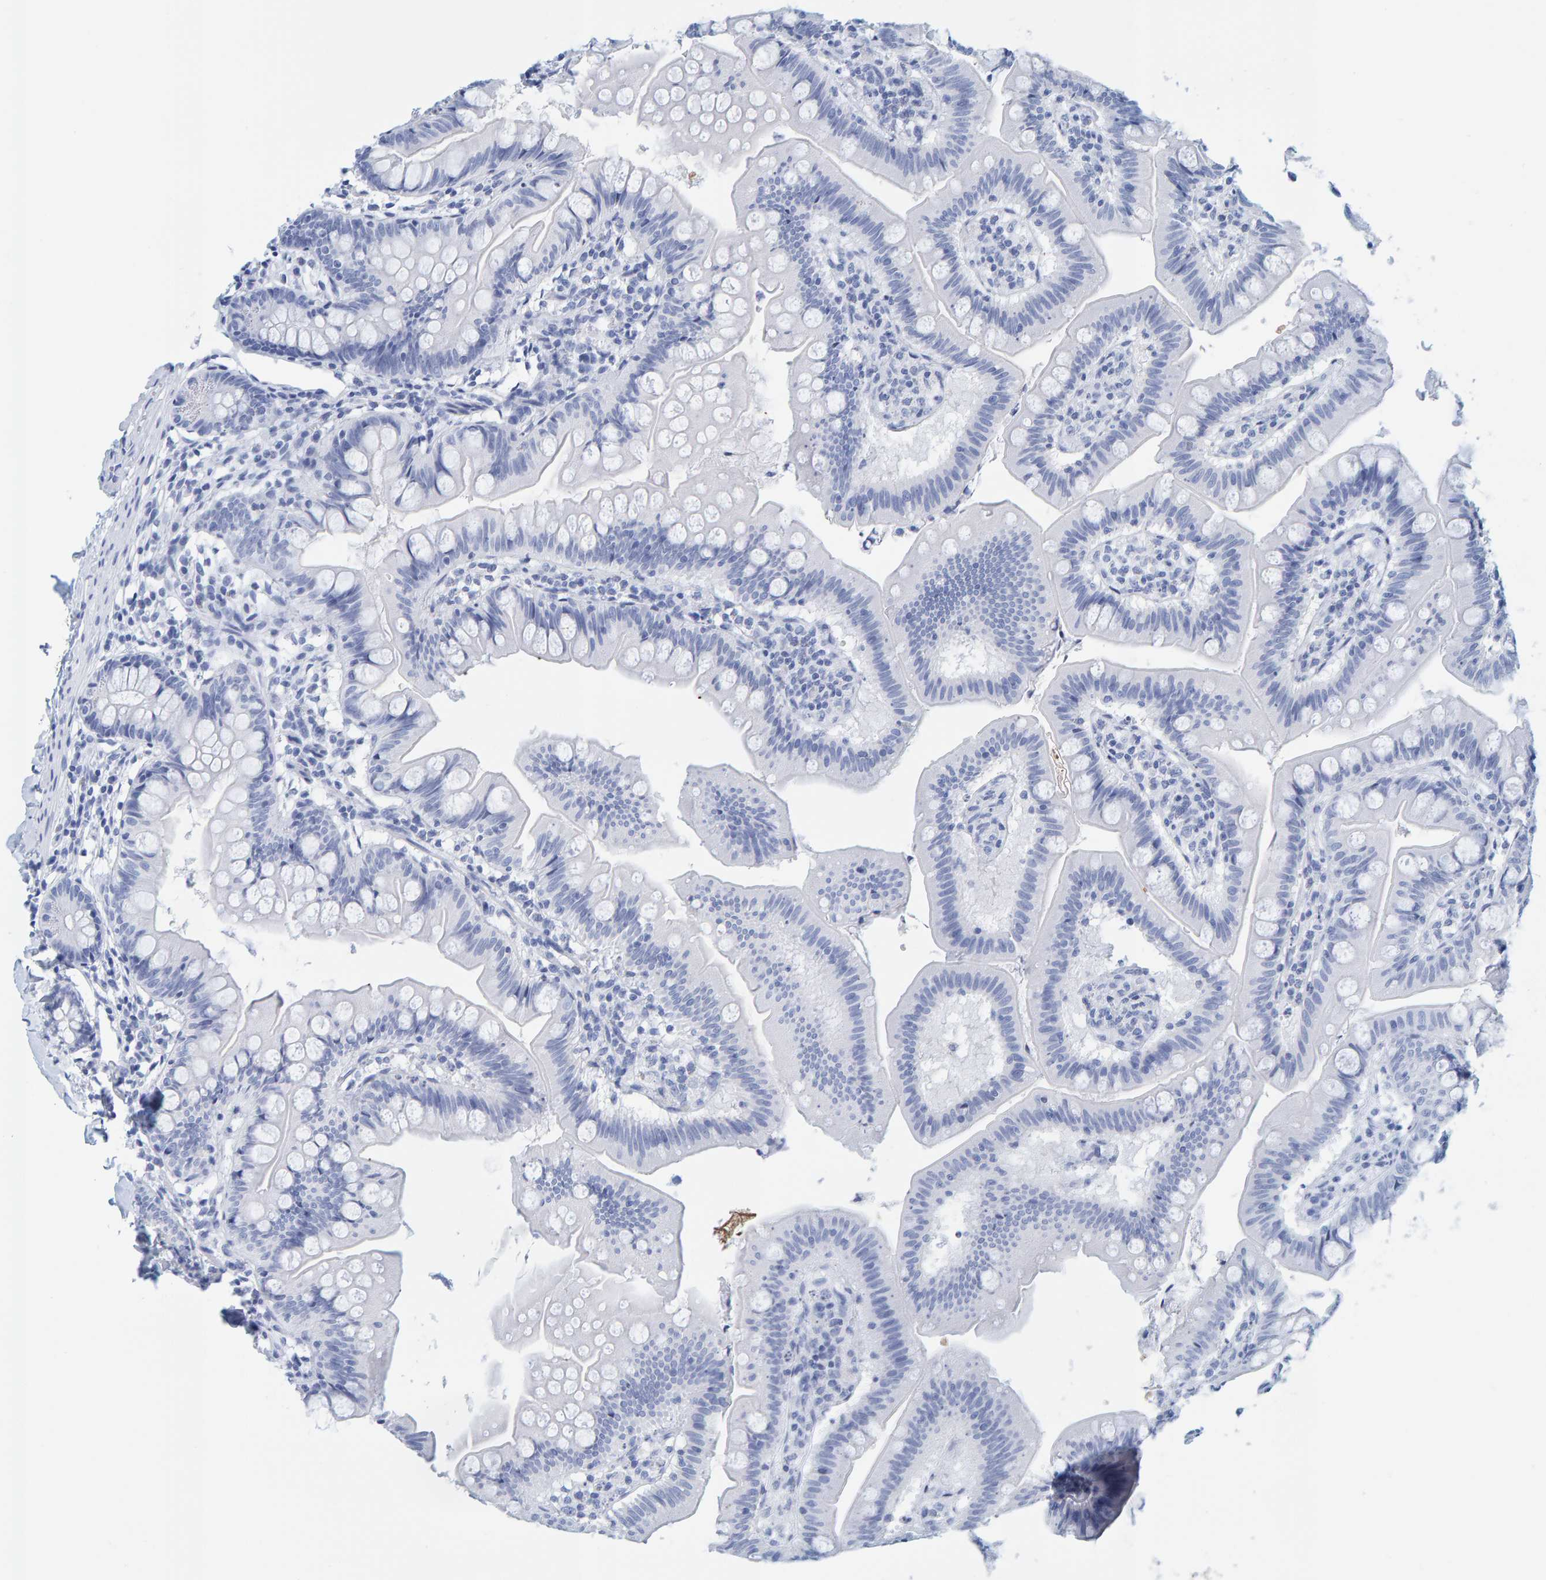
{"staining": {"intensity": "negative", "quantity": "none", "location": "none"}, "tissue": "small intestine", "cell_type": "Glandular cells", "image_type": "normal", "snomed": [{"axis": "morphology", "description": "Normal tissue, NOS"}, {"axis": "topography", "description": "Small intestine"}], "caption": "This is an IHC micrograph of normal human small intestine. There is no expression in glandular cells.", "gene": "SFTPC", "patient": {"sex": "male", "age": 7}}